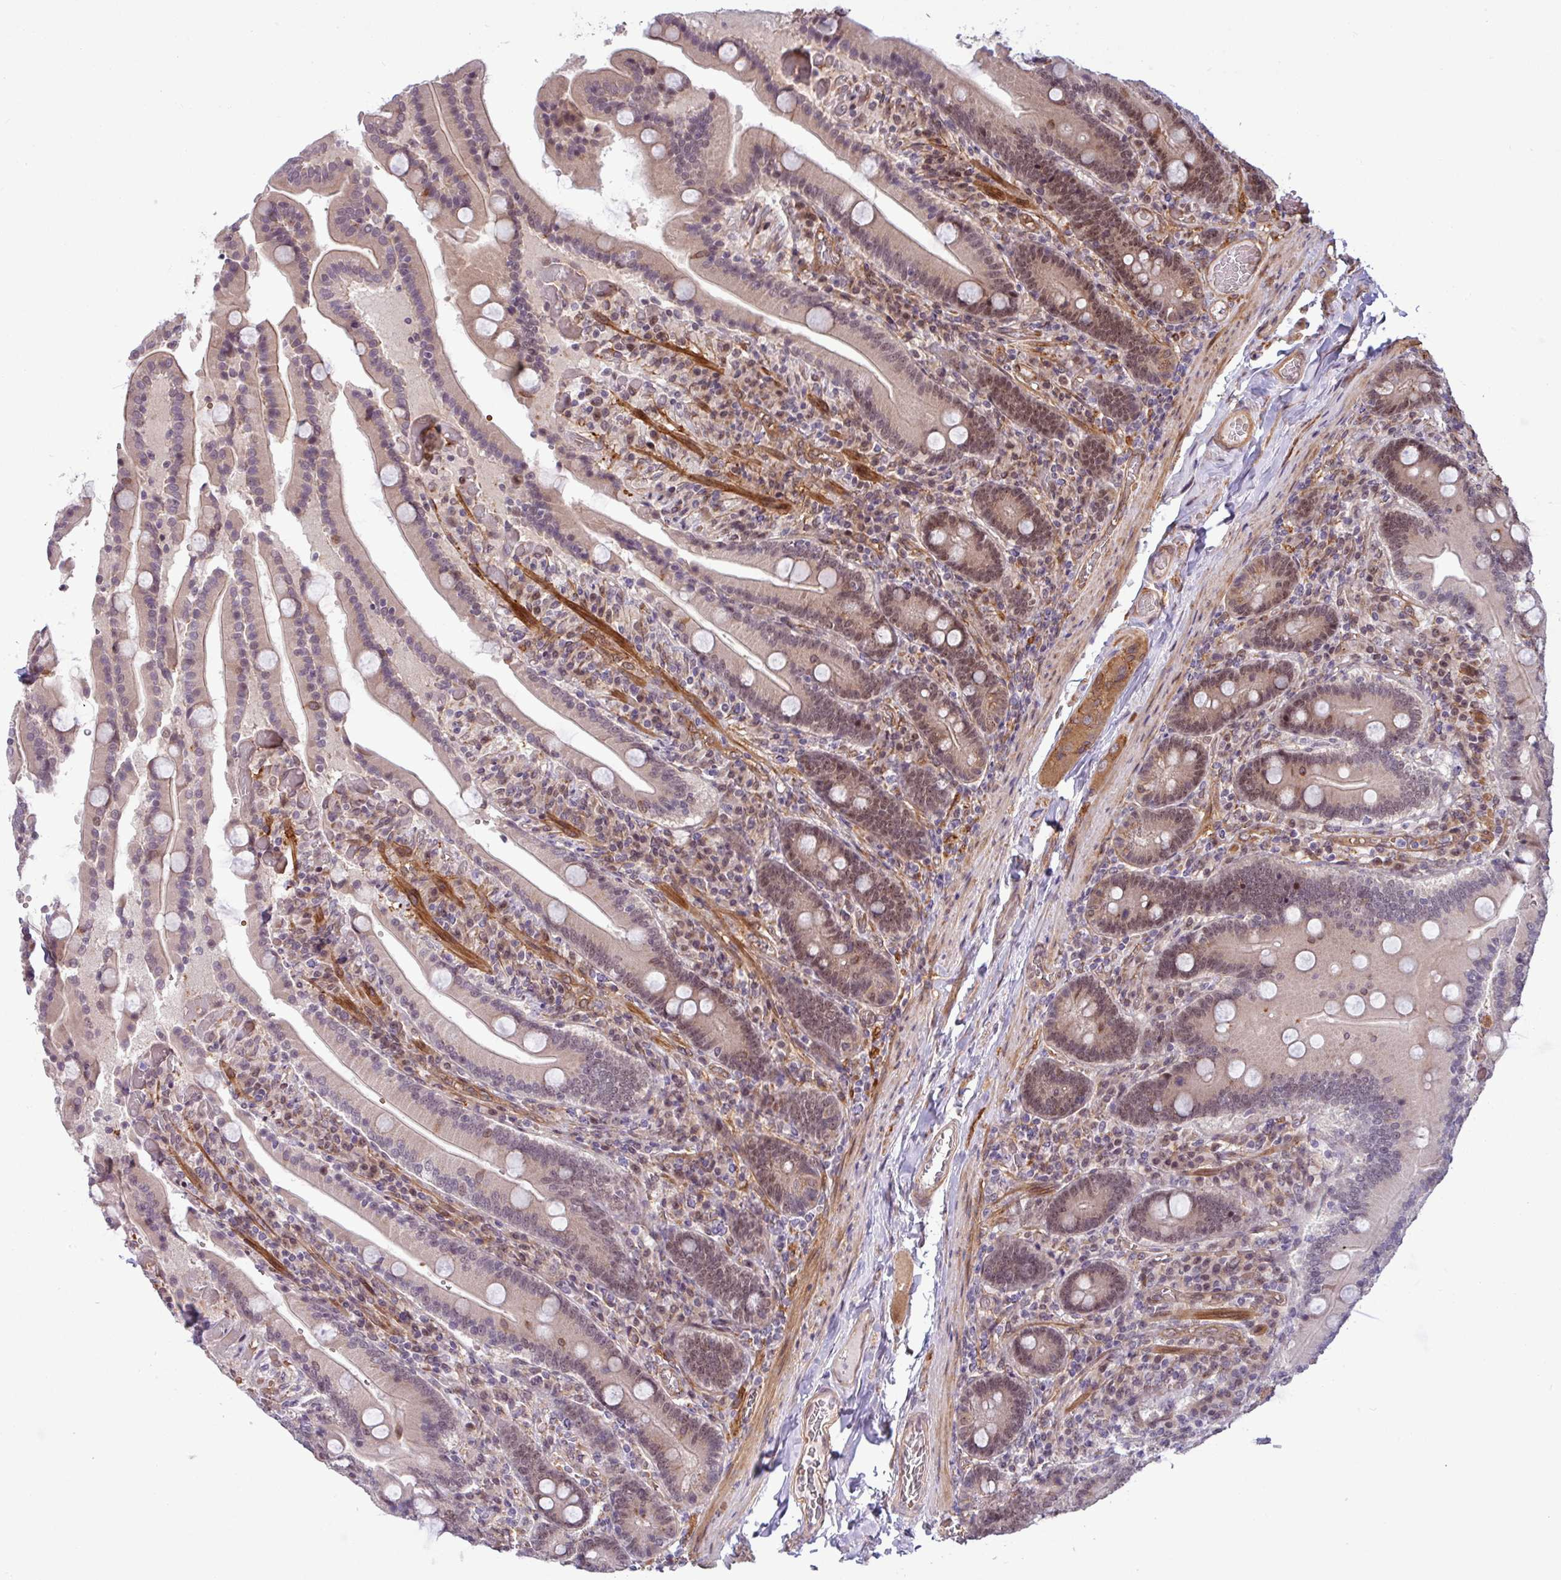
{"staining": {"intensity": "moderate", "quantity": "25%-75%", "location": "nuclear"}, "tissue": "duodenum", "cell_type": "Glandular cells", "image_type": "normal", "snomed": [{"axis": "morphology", "description": "Normal tissue, NOS"}, {"axis": "topography", "description": "Duodenum"}], "caption": "Human duodenum stained for a protein (brown) shows moderate nuclear positive staining in about 25%-75% of glandular cells.", "gene": "C7orf50", "patient": {"sex": "female", "age": 62}}